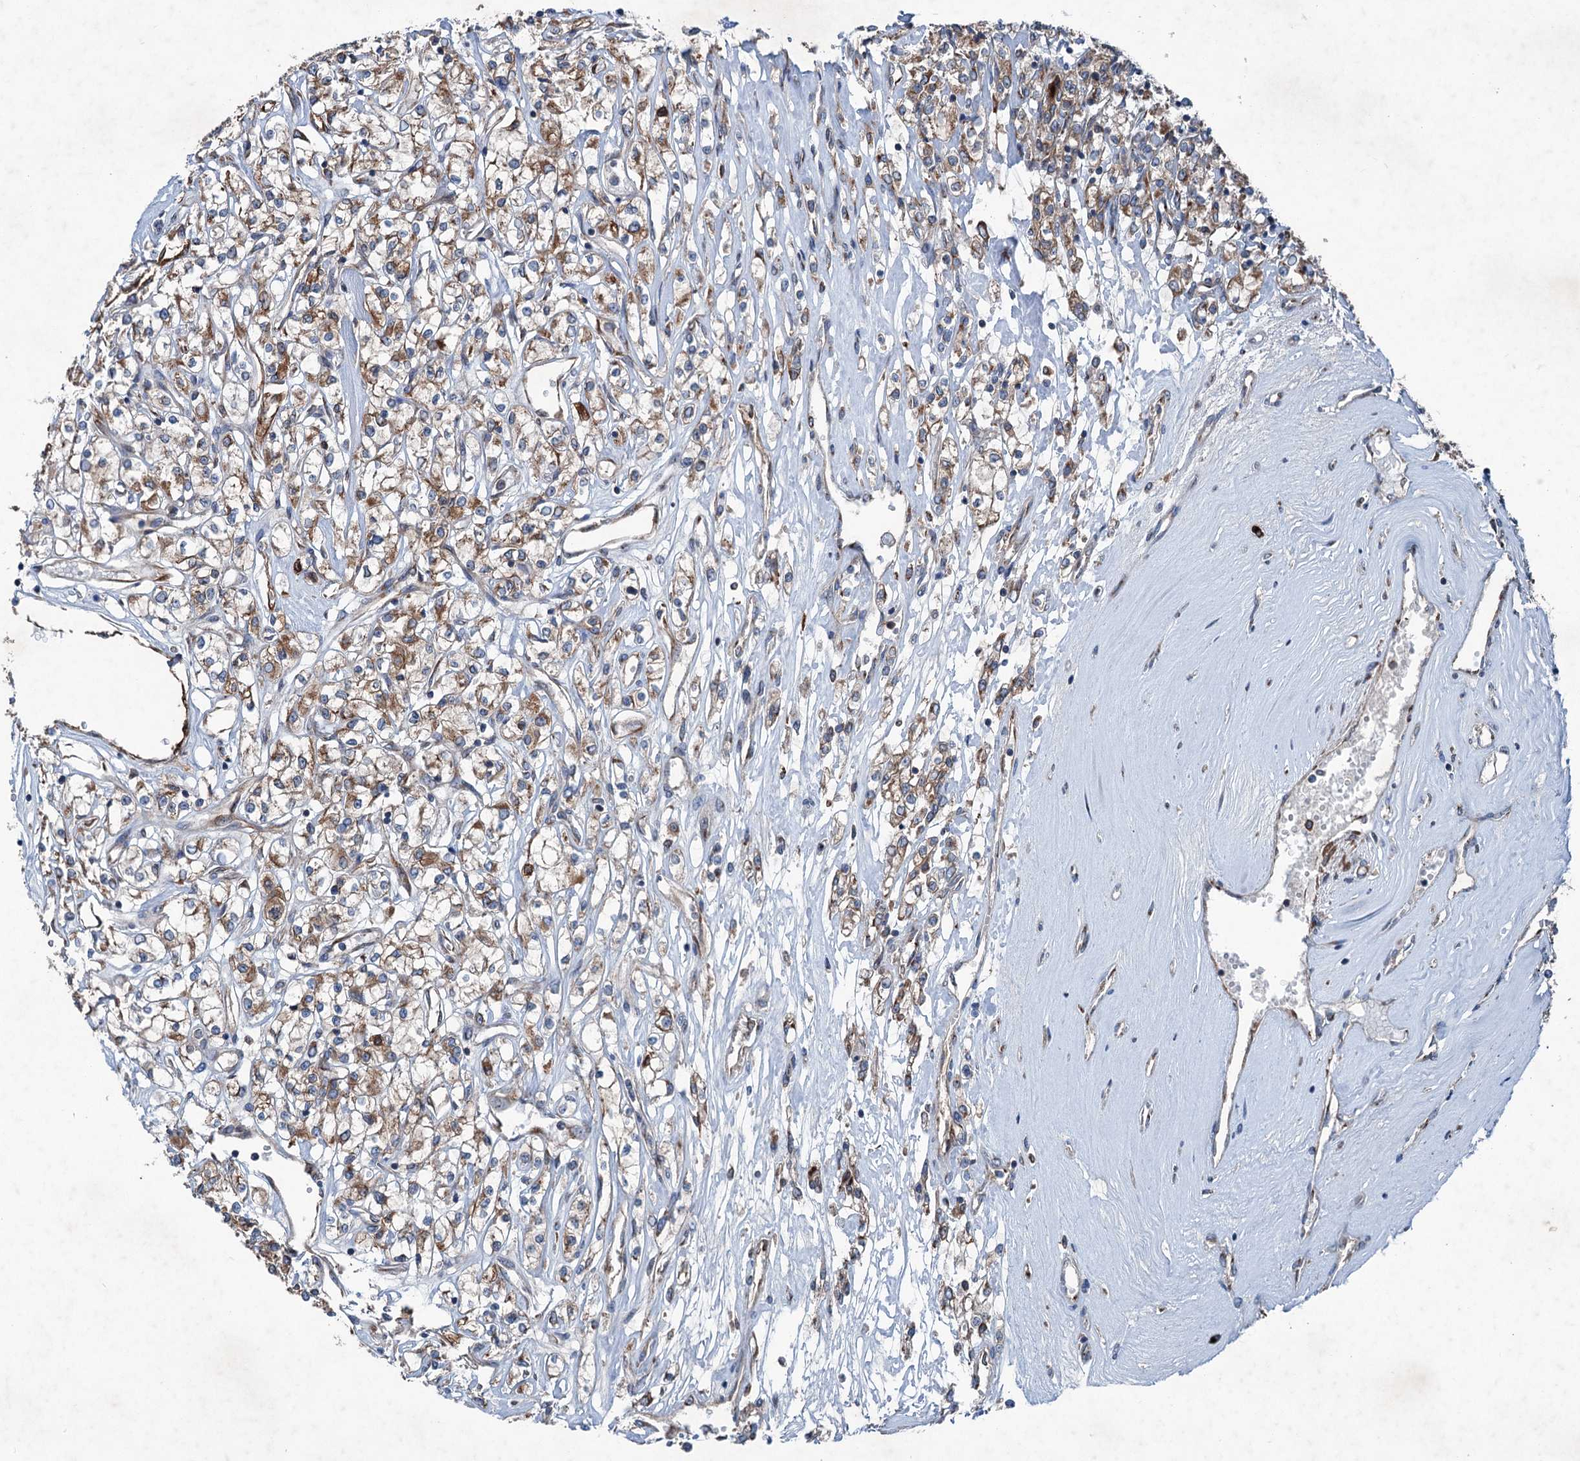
{"staining": {"intensity": "moderate", "quantity": "25%-75%", "location": "cytoplasmic/membranous"}, "tissue": "renal cancer", "cell_type": "Tumor cells", "image_type": "cancer", "snomed": [{"axis": "morphology", "description": "Adenocarcinoma, NOS"}, {"axis": "topography", "description": "Kidney"}], "caption": "The micrograph exhibits immunohistochemical staining of renal adenocarcinoma. There is moderate cytoplasmic/membranous positivity is seen in about 25%-75% of tumor cells.", "gene": "CALCOCO1", "patient": {"sex": "female", "age": 59}}